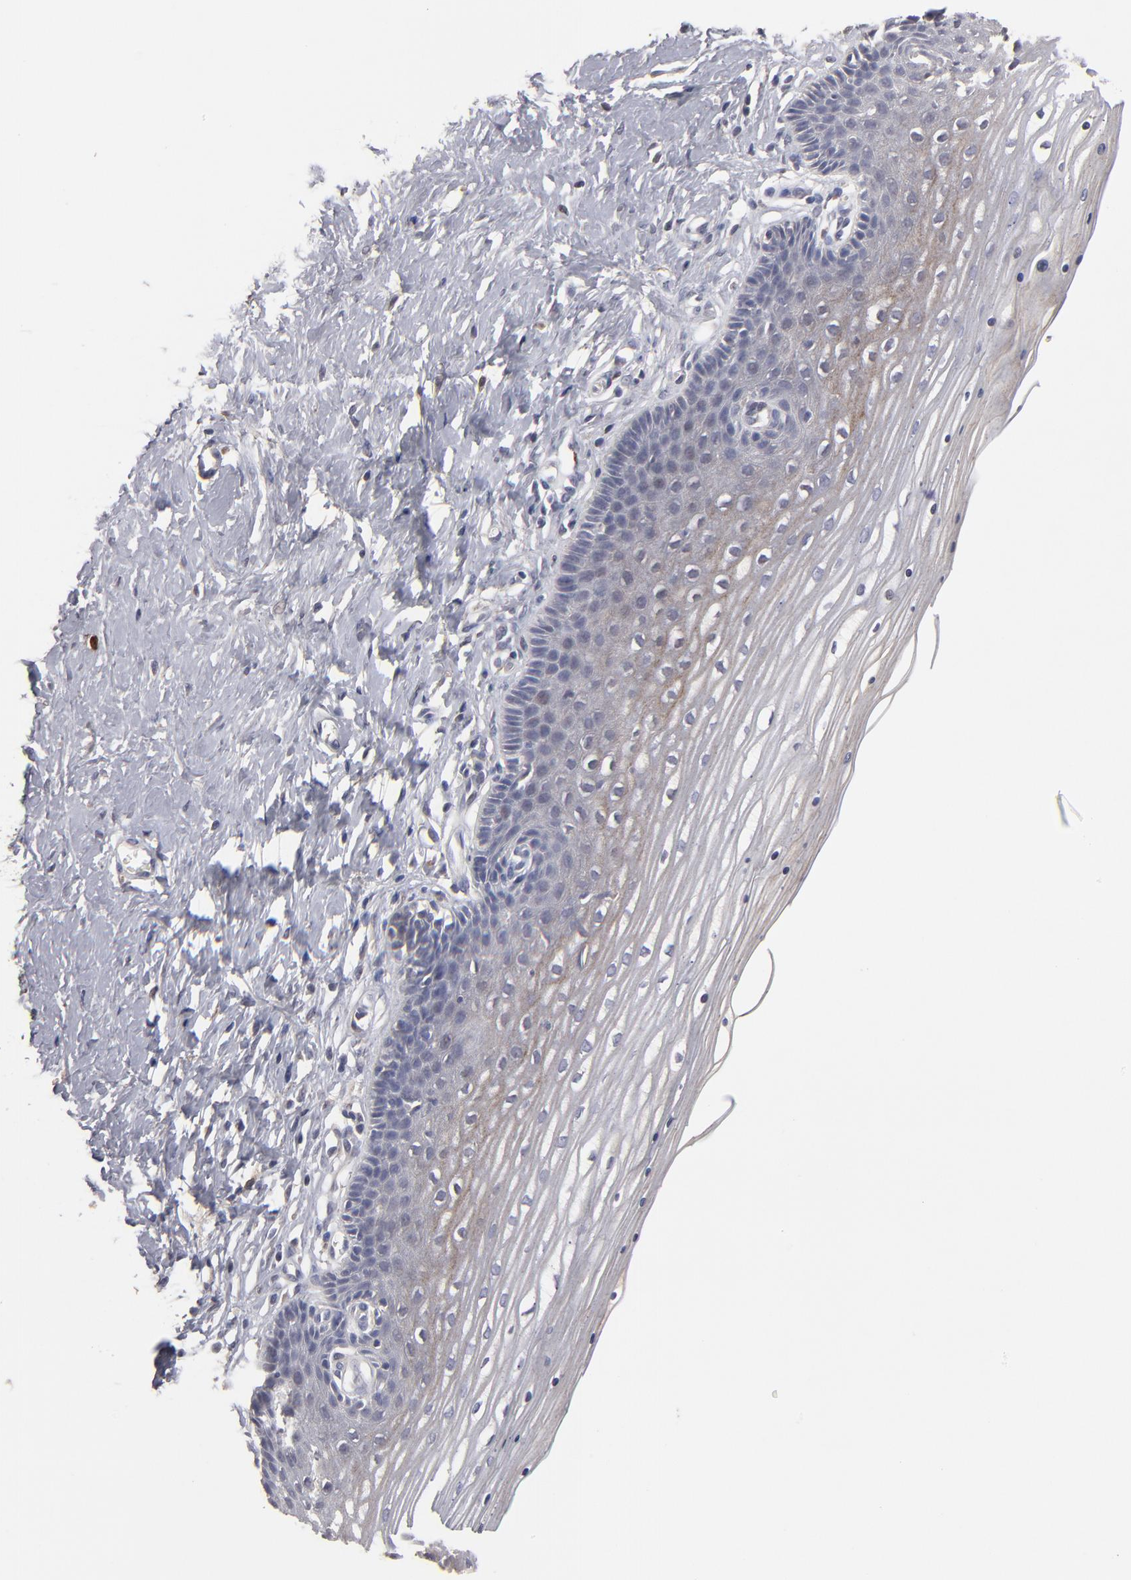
{"staining": {"intensity": "strong", "quantity": ">75%", "location": "cytoplasmic/membranous"}, "tissue": "cervix", "cell_type": "Glandular cells", "image_type": "normal", "snomed": [{"axis": "morphology", "description": "Normal tissue, NOS"}, {"axis": "topography", "description": "Cervix"}], "caption": "Immunohistochemistry photomicrograph of benign cervix stained for a protein (brown), which displays high levels of strong cytoplasmic/membranous staining in approximately >75% of glandular cells.", "gene": "GPM6B", "patient": {"sex": "female", "age": 39}}